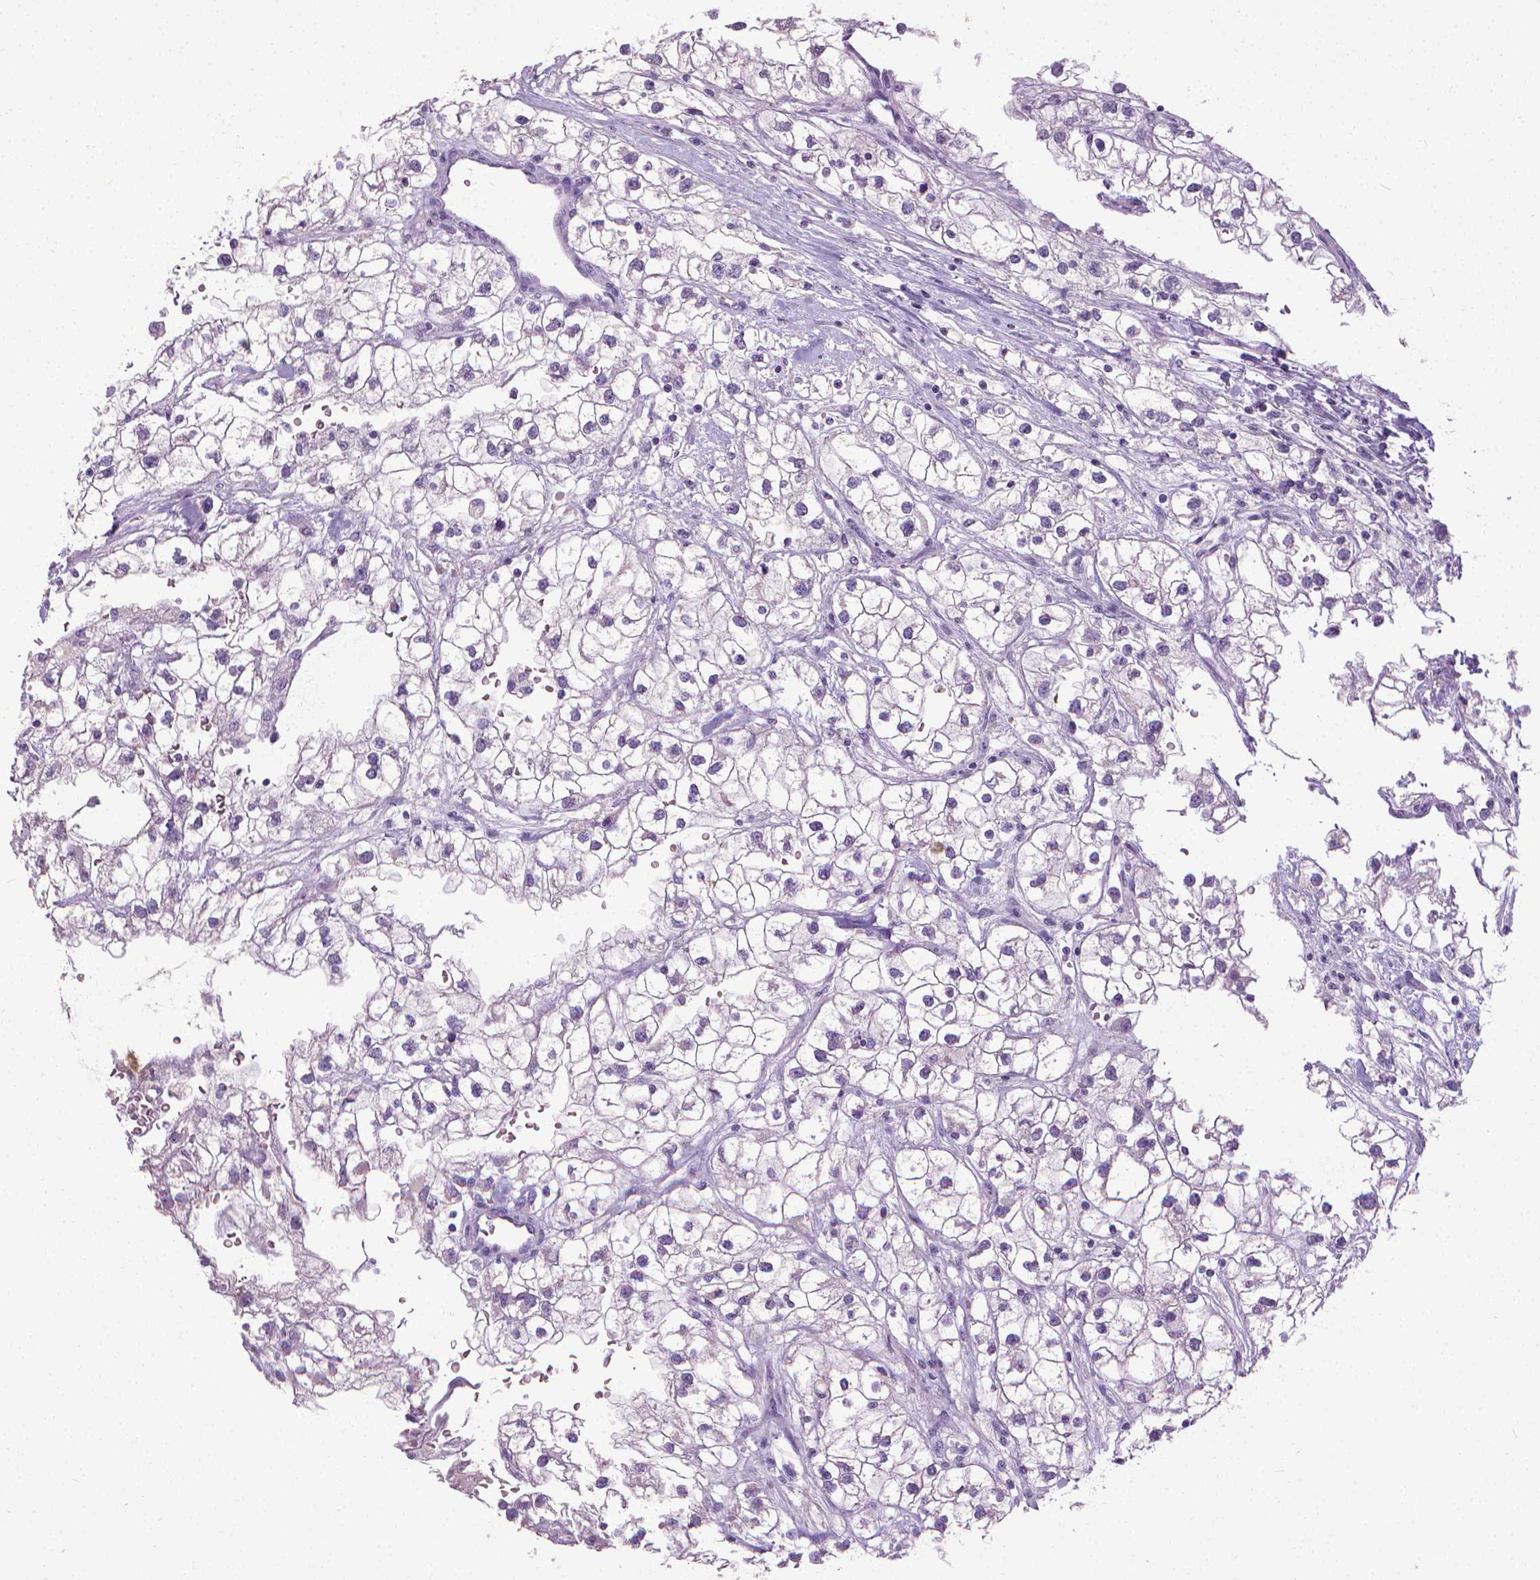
{"staining": {"intensity": "negative", "quantity": "none", "location": "none"}, "tissue": "renal cancer", "cell_type": "Tumor cells", "image_type": "cancer", "snomed": [{"axis": "morphology", "description": "Adenocarcinoma, NOS"}, {"axis": "topography", "description": "Kidney"}], "caption": "Tumor cells are negative for brown protein staining in renal adenocarcinoma. Nuclei are stained in blue.", "gene": "KRT5", "patient": {"sex": "male", "age": 59}}